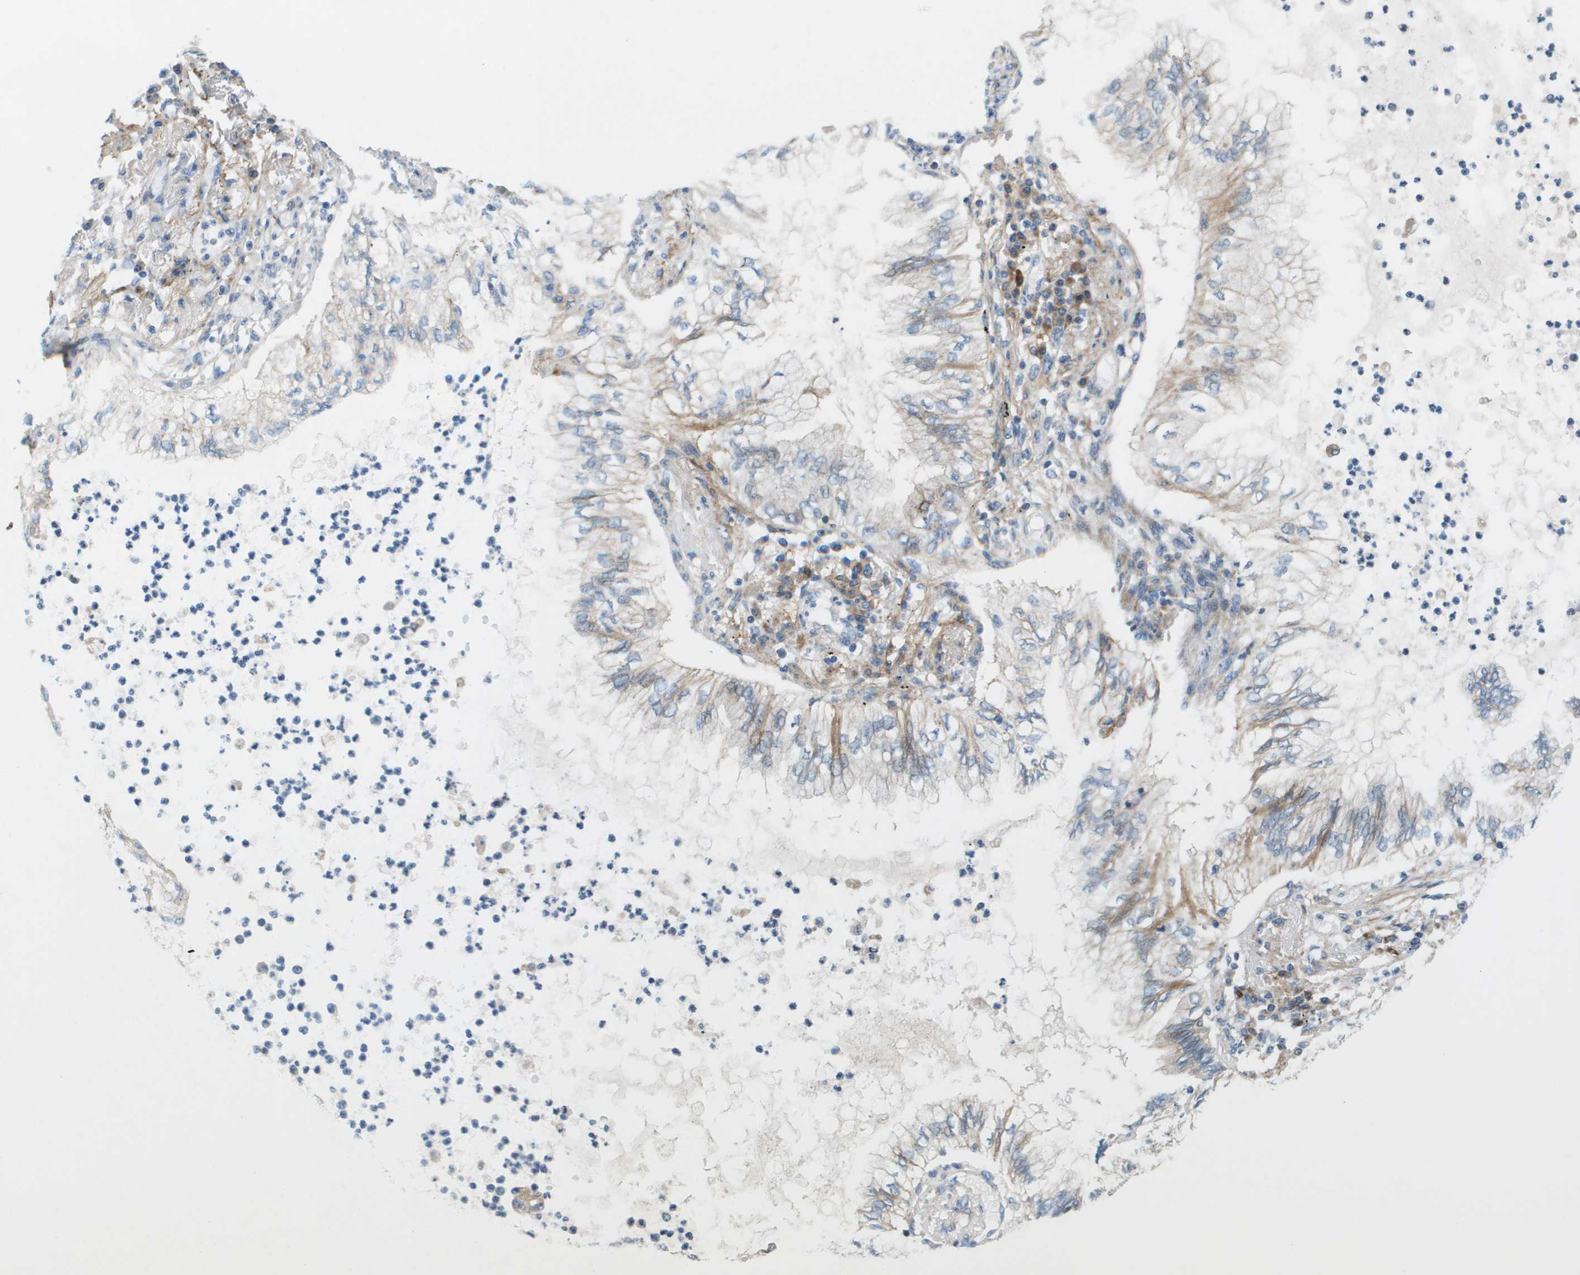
{"staining": {"intensity": "moderate", "quantity": "<25%", "location": "cytoplasmic/membranous"}, "tissue": "lung cancer", "cell_type": "Tumor cells", "image_type": "cancer", "snomed": [{"axis": "morphology", "description": "Normal tissue, NOS"}, {"axis": "morphology", "description": "Adenocarcinoma, NOS"}, {"axis": "topography", "description": "Bronchus"}, {"axis": "topography", "description": "Lung"}], "caption": "Brown immunohistochemical staining in lung adenocarcinoma demonstrates moderate cytoplasmic/membranous staining in approximately <25% of tumor cells.", "gene": "GALNT6", "patient": {"sex": "female", "age": 70}}